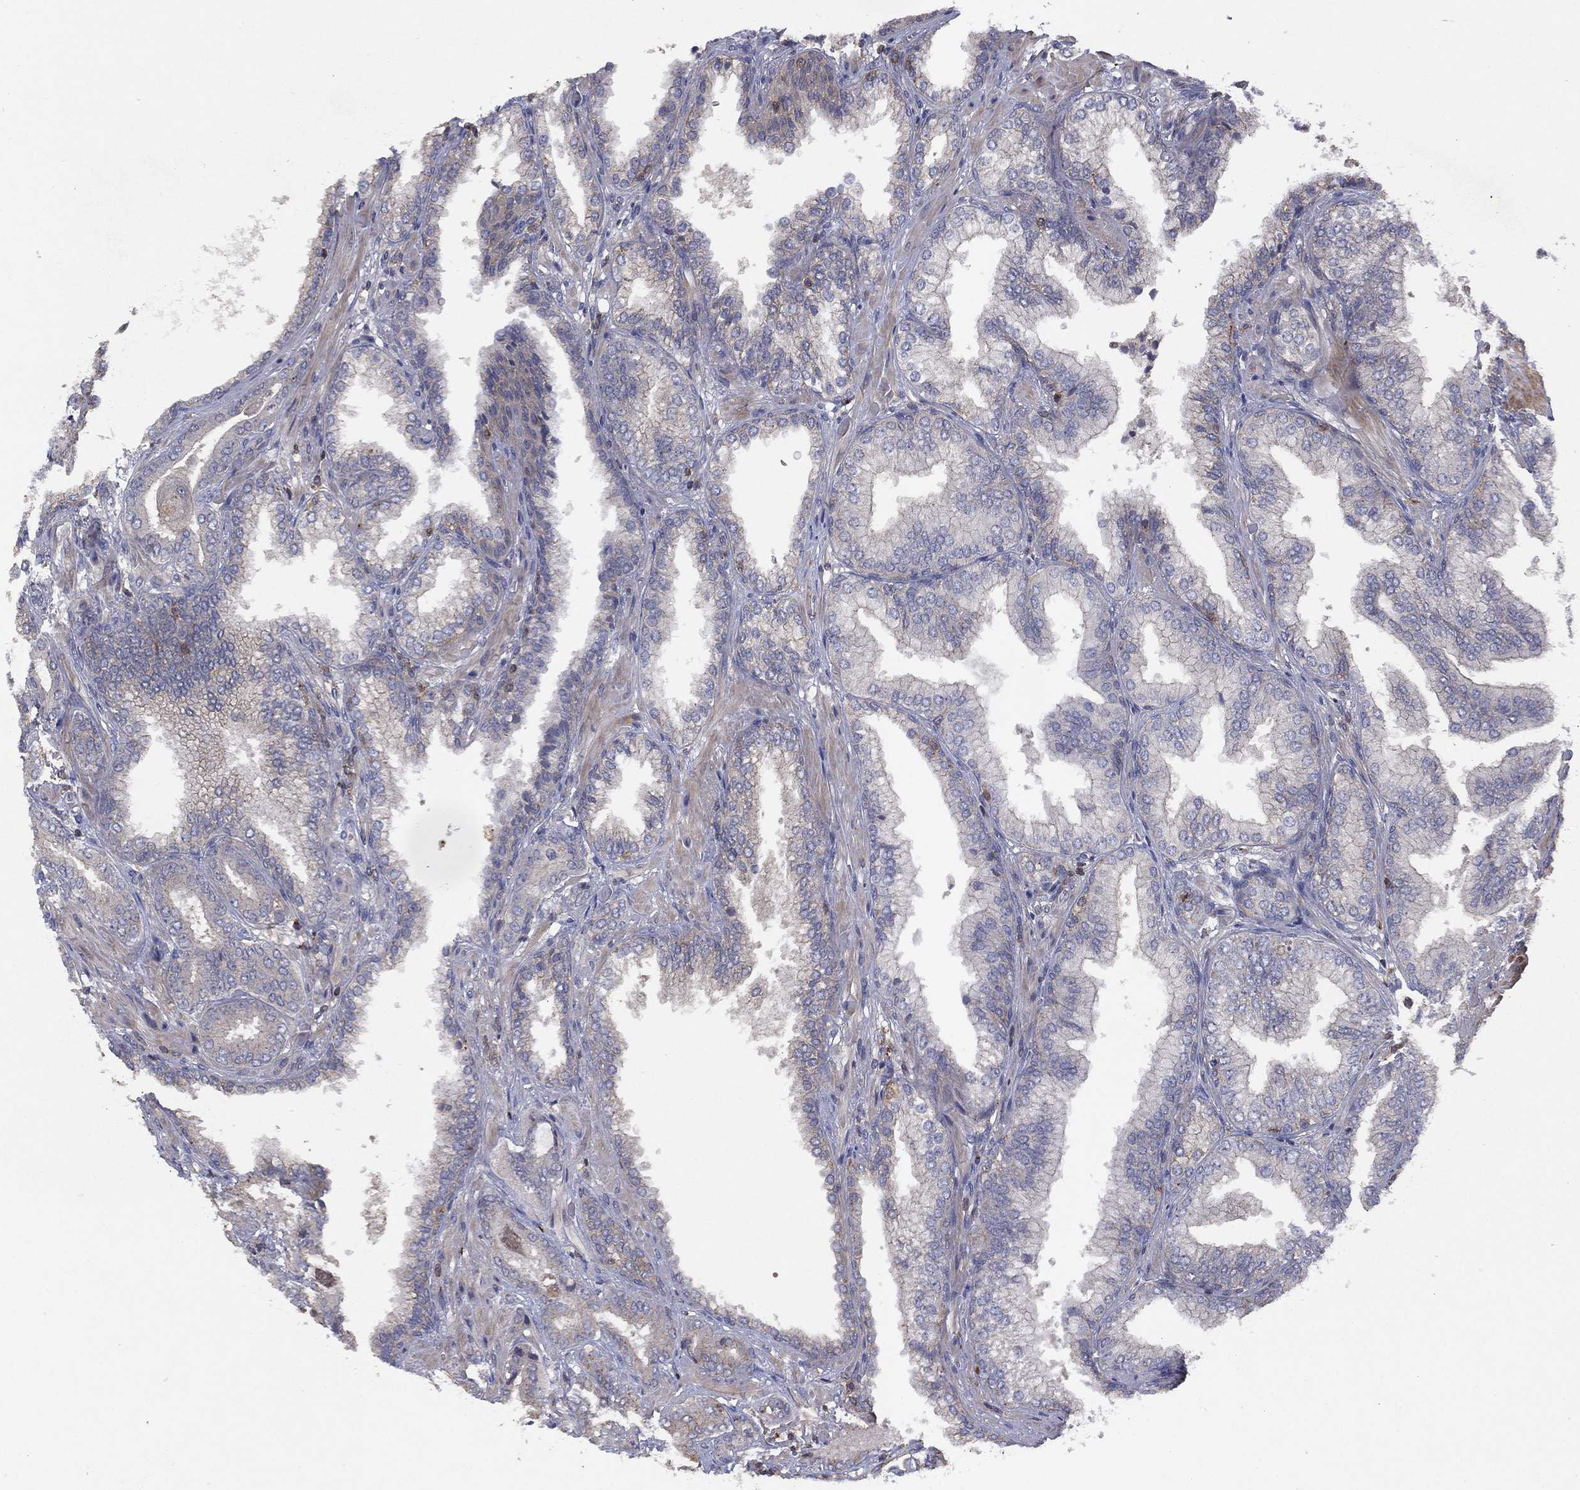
{"staining": {"intensity": "negative", "quantity": "none", "location": "none"}, "tissue": "prostate cancer", "cell_type": "Tumor cells", "image_type": "cancer", "snomed": [{"axis": "morphology", "description": "Adenocarcinoma, Low grade"}, {"axis": "topography", "description": "Prostate"}], "caption": "Tumor cells show no significant protein expression in prostate cancer.", "gene": "DOCK8", "patient": {"sex": "male", "age": 68}}